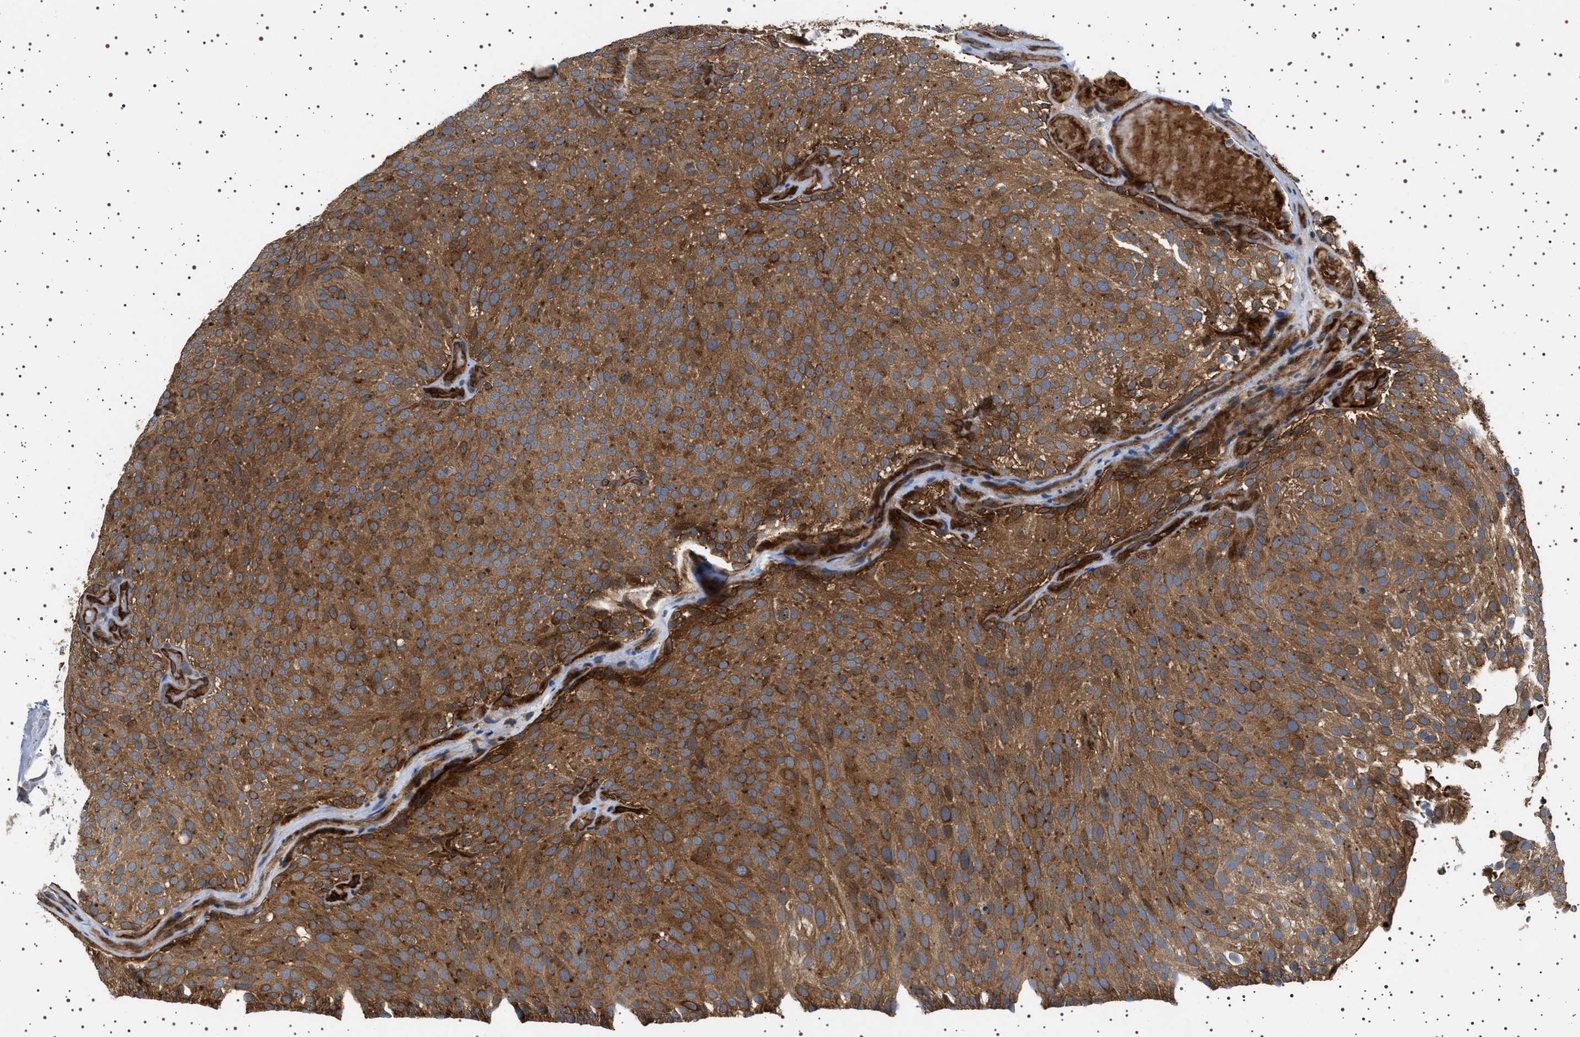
{"staining": {"intensity": "moderate", "quantity": ">75%", "location": "cytoplasmic/membranous"}, "tissue": "urothelial cancer", "cell_type": "Tumor cells", "image_type": "cancer", "snomed": [{"axis": "morphology", "description": "Urothelial carcinoma, Low grade"}, {"axis": "topography", "description": "Urinary bladder"}], "caption": "Immunohistochemical staining of human urothelial cancer demonstrates medium levels of moderate cytoplasmic/membranous protein positivity in approximately >75% of tumor cells.", "gene": "BAG3", "patient": {"sex": "male", "age": 78}}